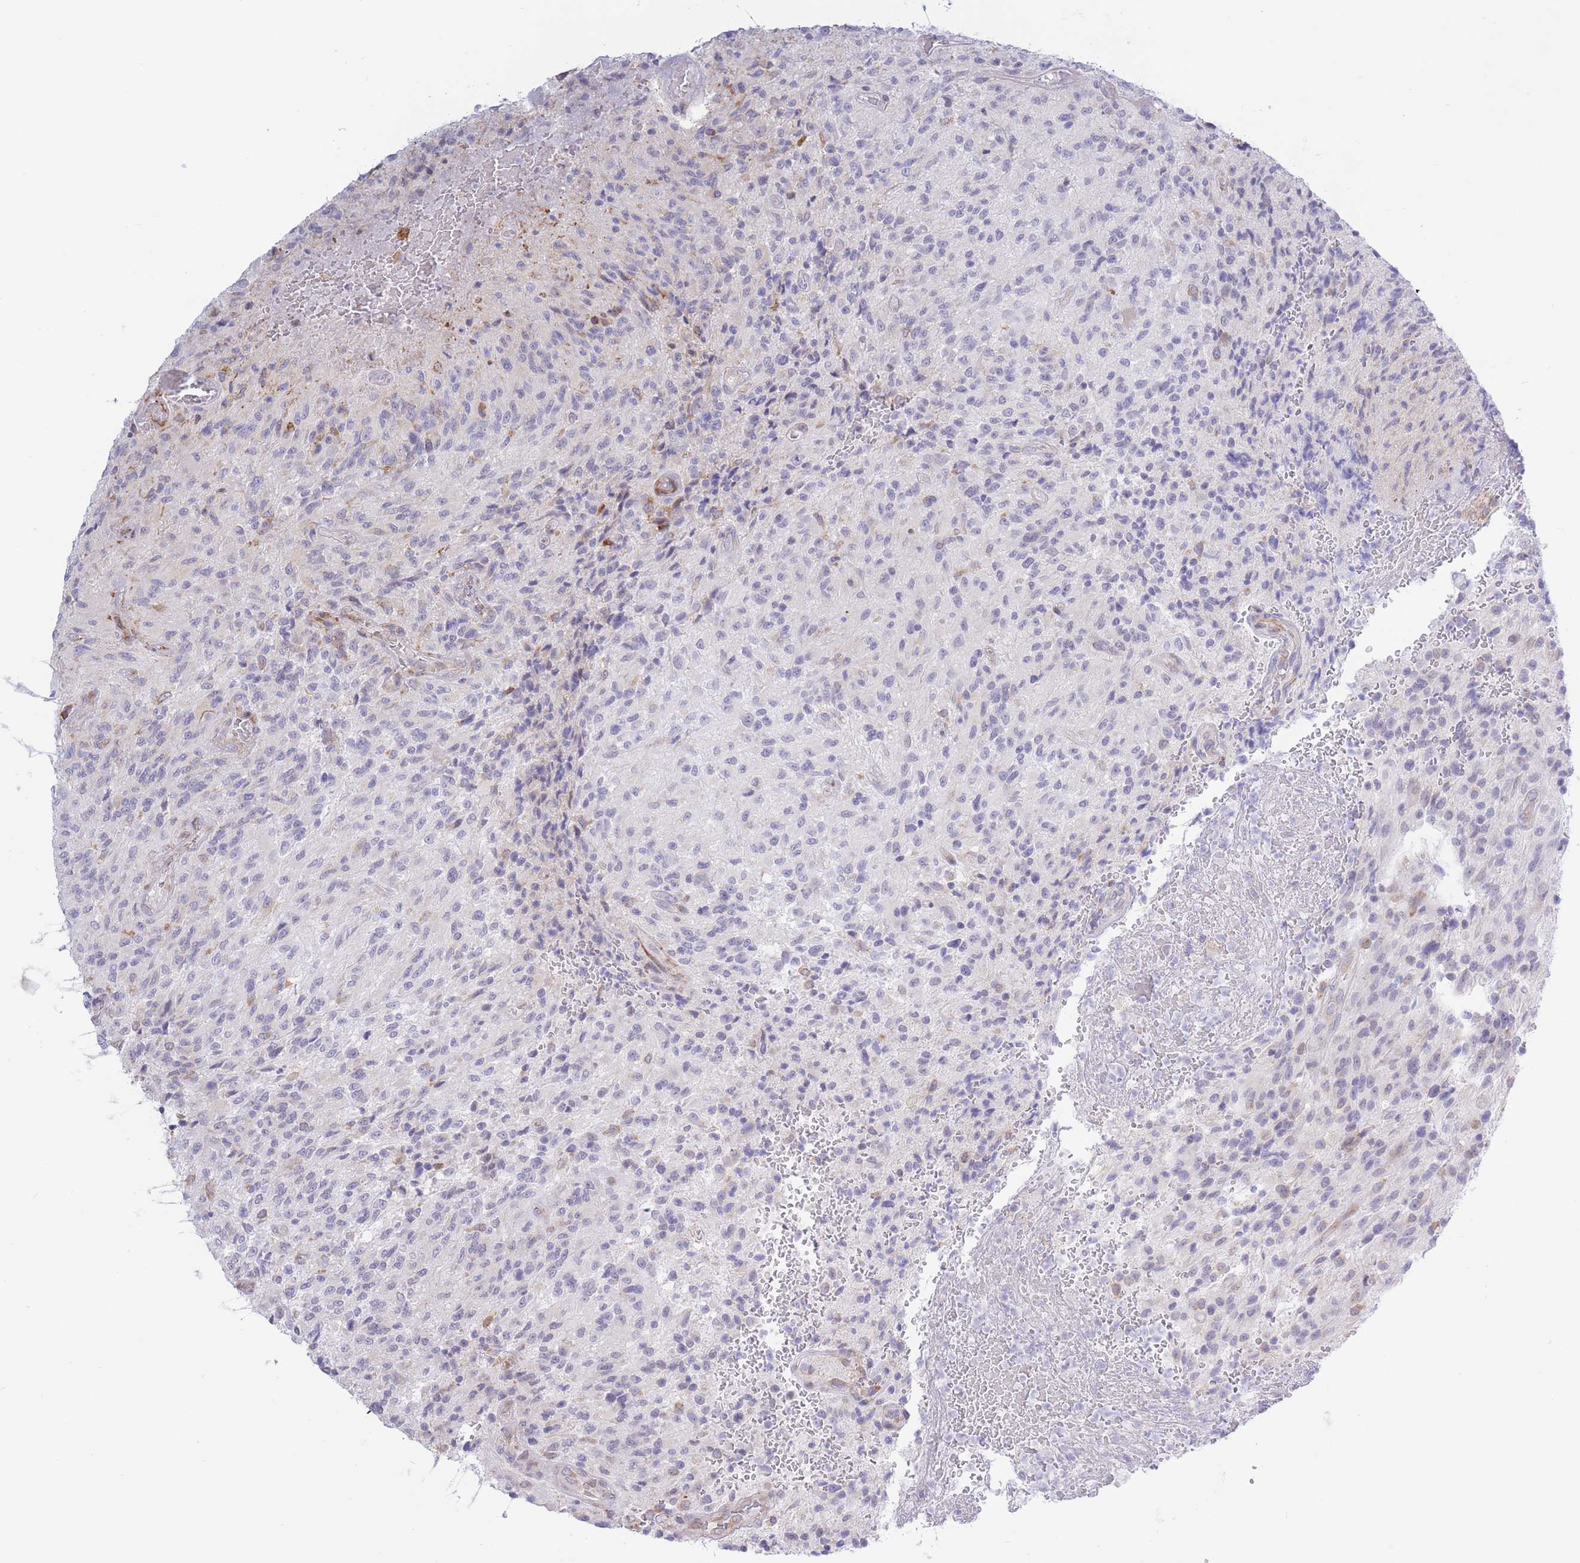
{"staining": {"intensity": "negative", "quantity": "none", "location": "none"}, "tissue": "glioma", "cell_type": "Tumor cells", "image_type": "cancer", "snomed": [{"axis": "morphology", "description": "Normal tissue, NOS"}, {"axis": "morphology", "description": "Glioma, malignant, High grade"}, {"axis": "topography", "description": "Cerebral cortex"}], "caption": "High power microscopy histopathology image of an IHC histopathology image of glioma, revealing no significant expression in tumor cells.", "gene": "MYDGF", "patient": {"sex": "male", "age": 56}}